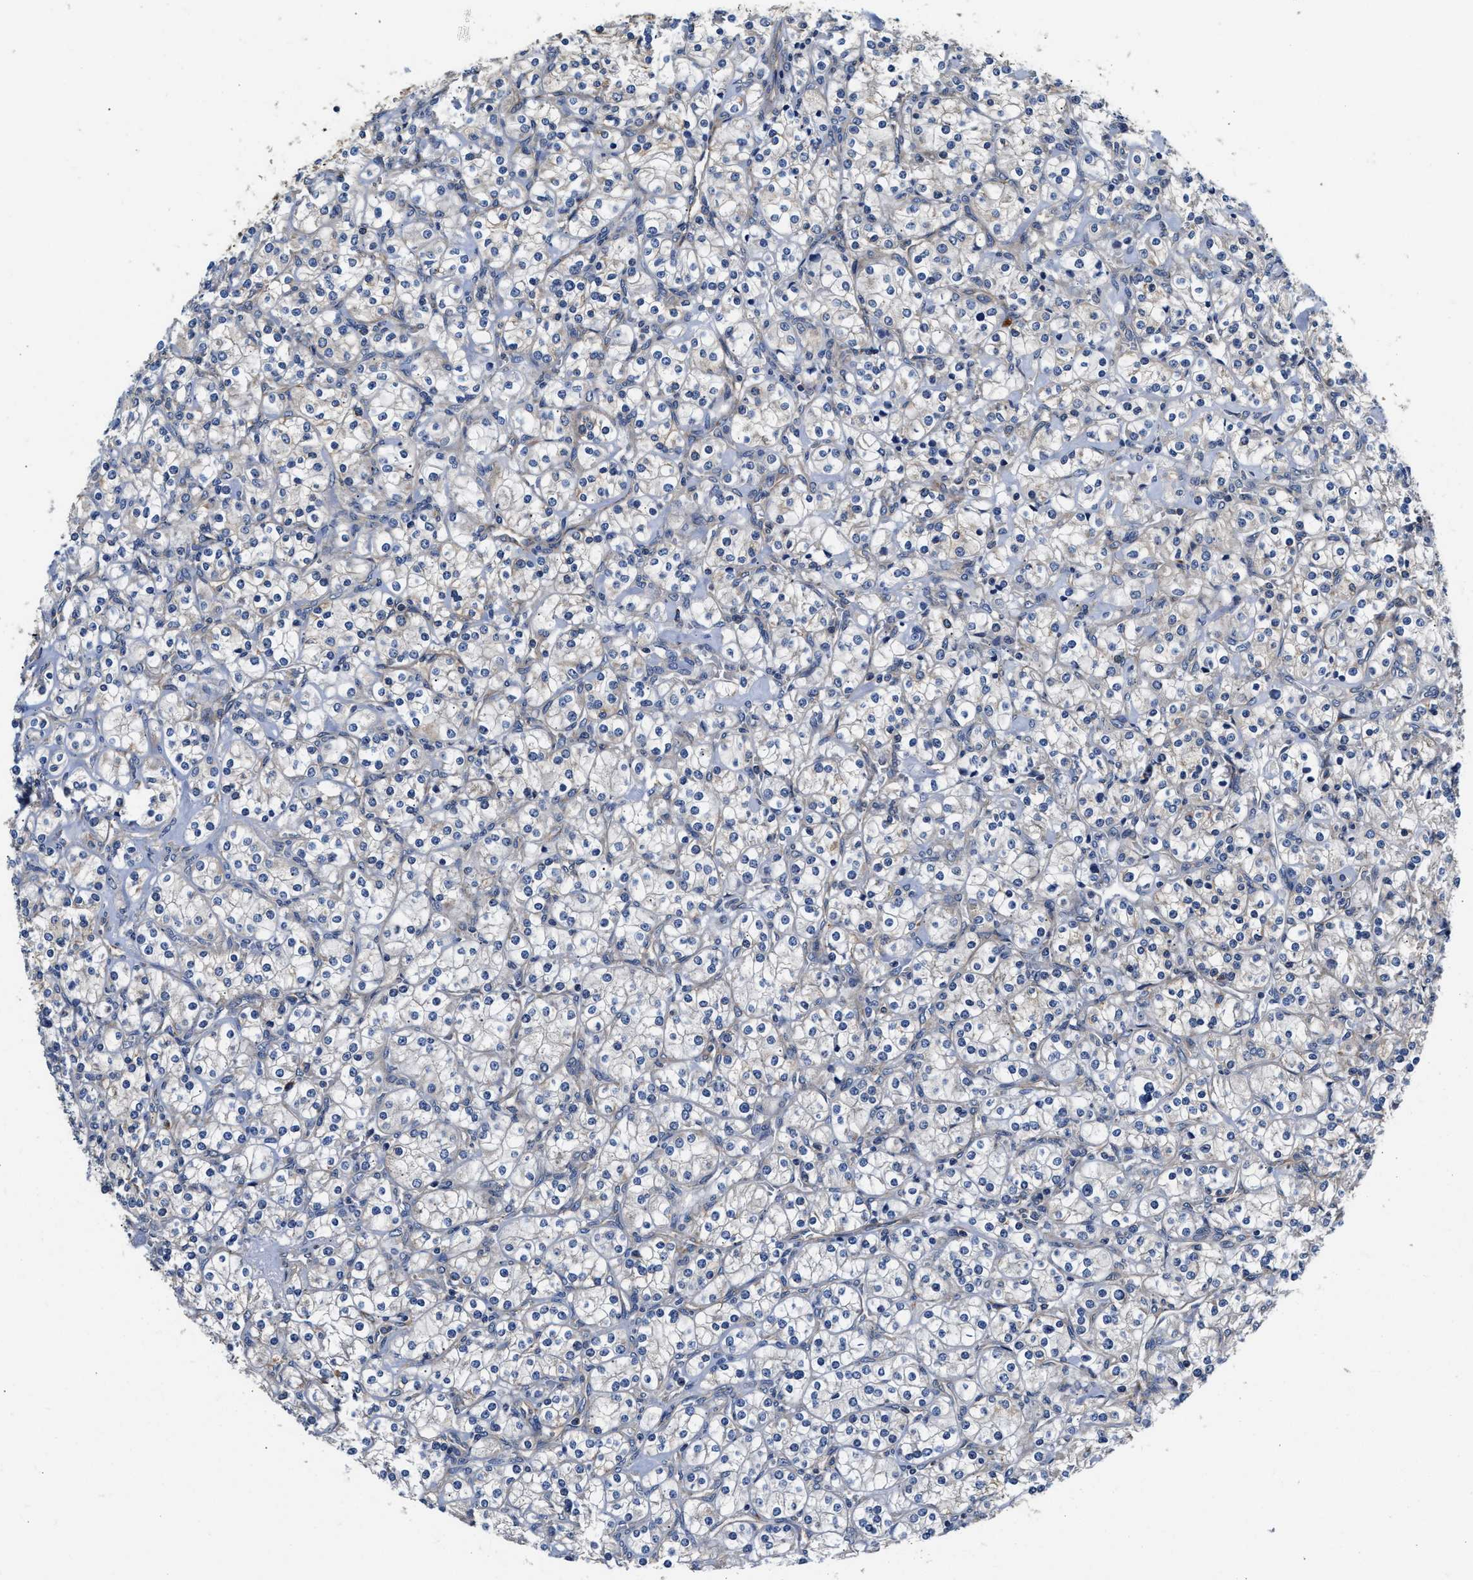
{"staining": {"intensity": "negative", "quantity": "none", "location": "none"}, "tissue": "renal cancer", "cell_type": "Tumor cells", "image_type": "cancer", "snomed": [{"axis": "morphology", "description": "Adenocarcinoma, NOS"}, {"axis": "topography", "description": "Kidney"}], "caption": "Tumor cells are negative for protein expression in human adenocarcinoma (renal).", "gene": "TEX2", "patient": {"sex": "male", "age": 77}}